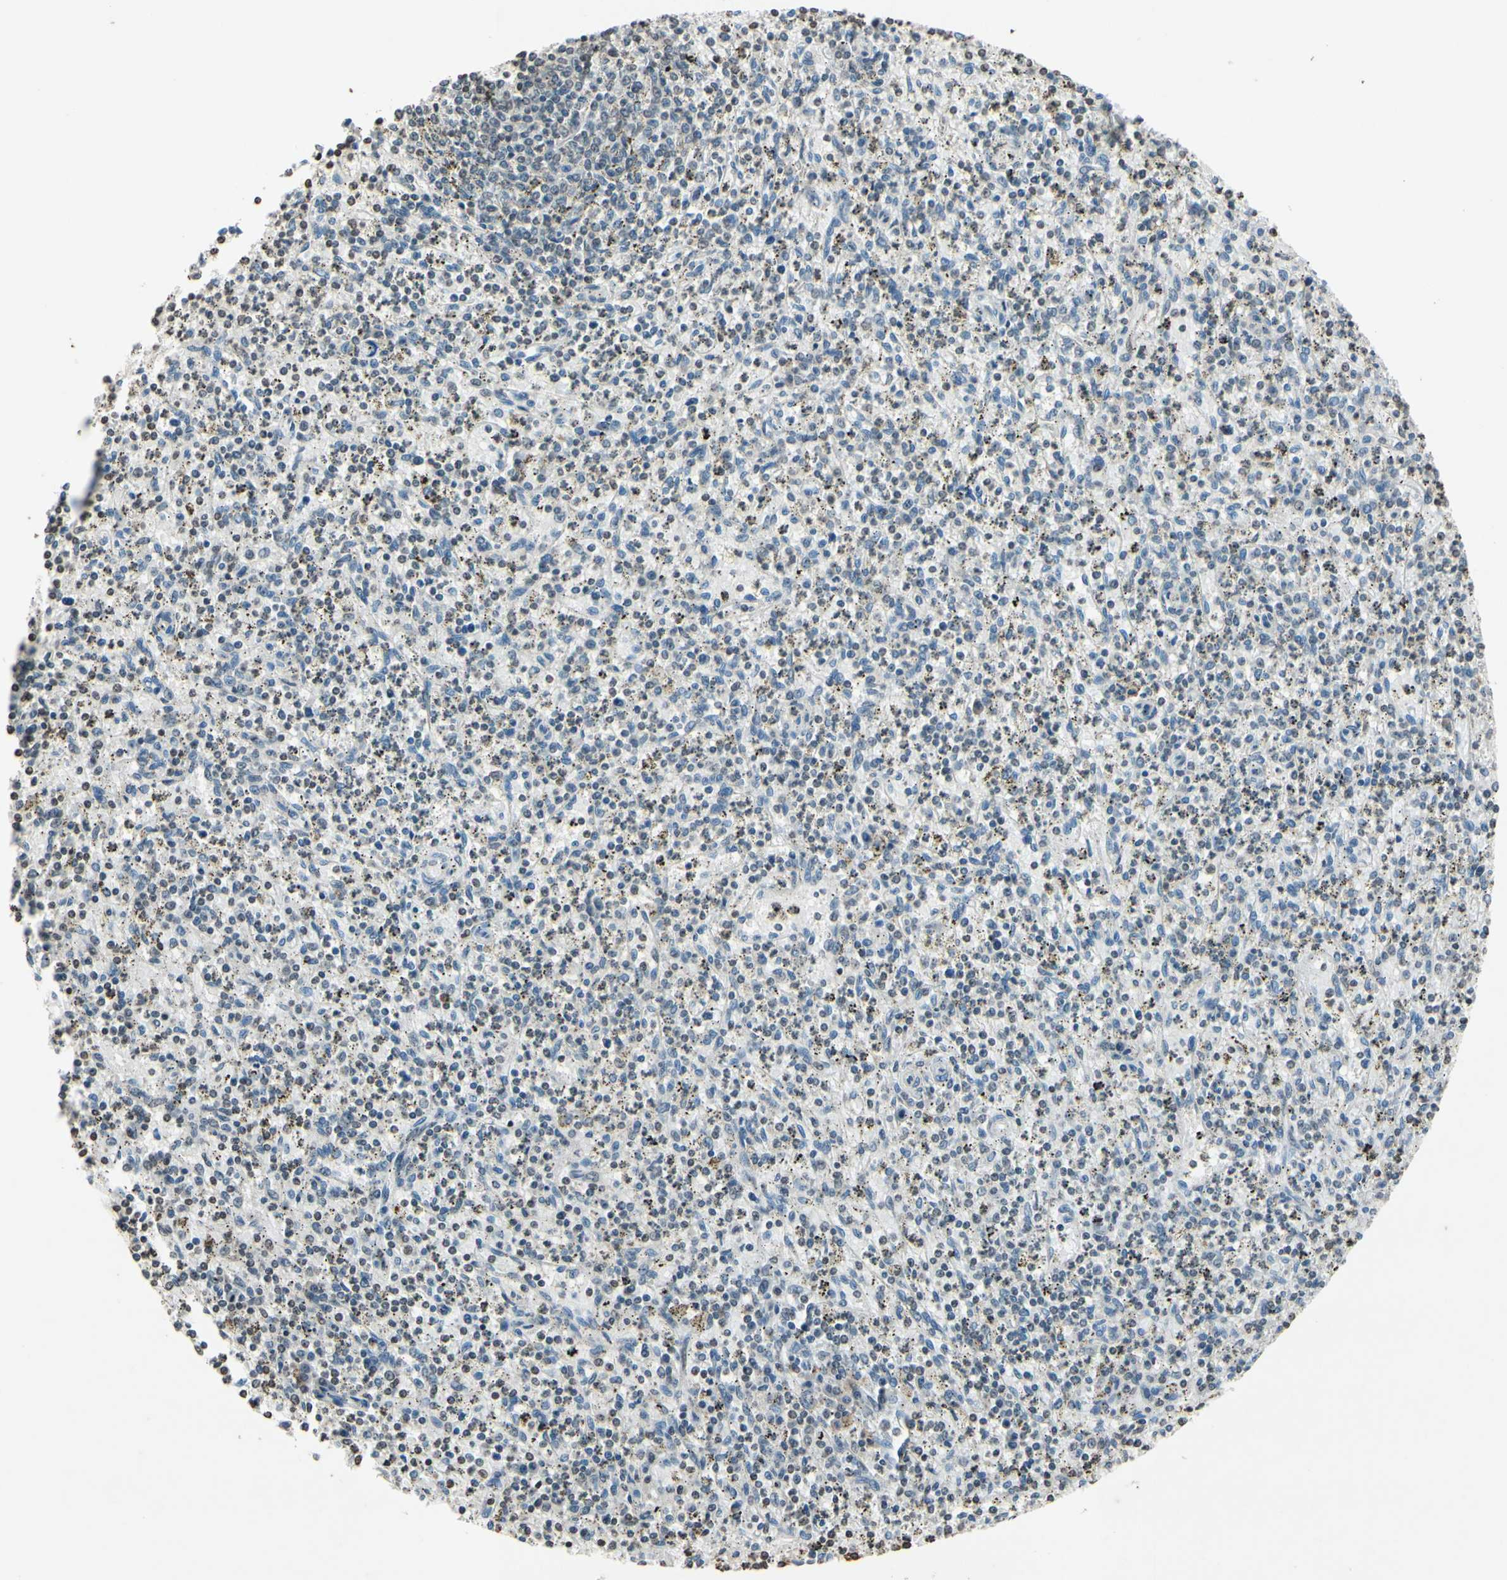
{"staining": {"intensity": "negative", "quantity": "none", "location": "none"}, "tissue": "spleen", "cell_type": "Cells in red pulp", "image_type": "normal", "snomed": [{"axis": "morphology", "description": "Normal tissue, NOS"}, {"axis": "topography", "description": "Spleen"}], "caption": "An immunohistochemistry (IHC) histopathology image of normal spleen is shown. There is no staining in cells in red pulp of spleen. (Stains: DAB IHC with hematoxylin counter stain, Microscopy: brightfield microscopy at high magnification).", "gene": "CLDN11", "patient": {"sex": "male", "age": 72}}